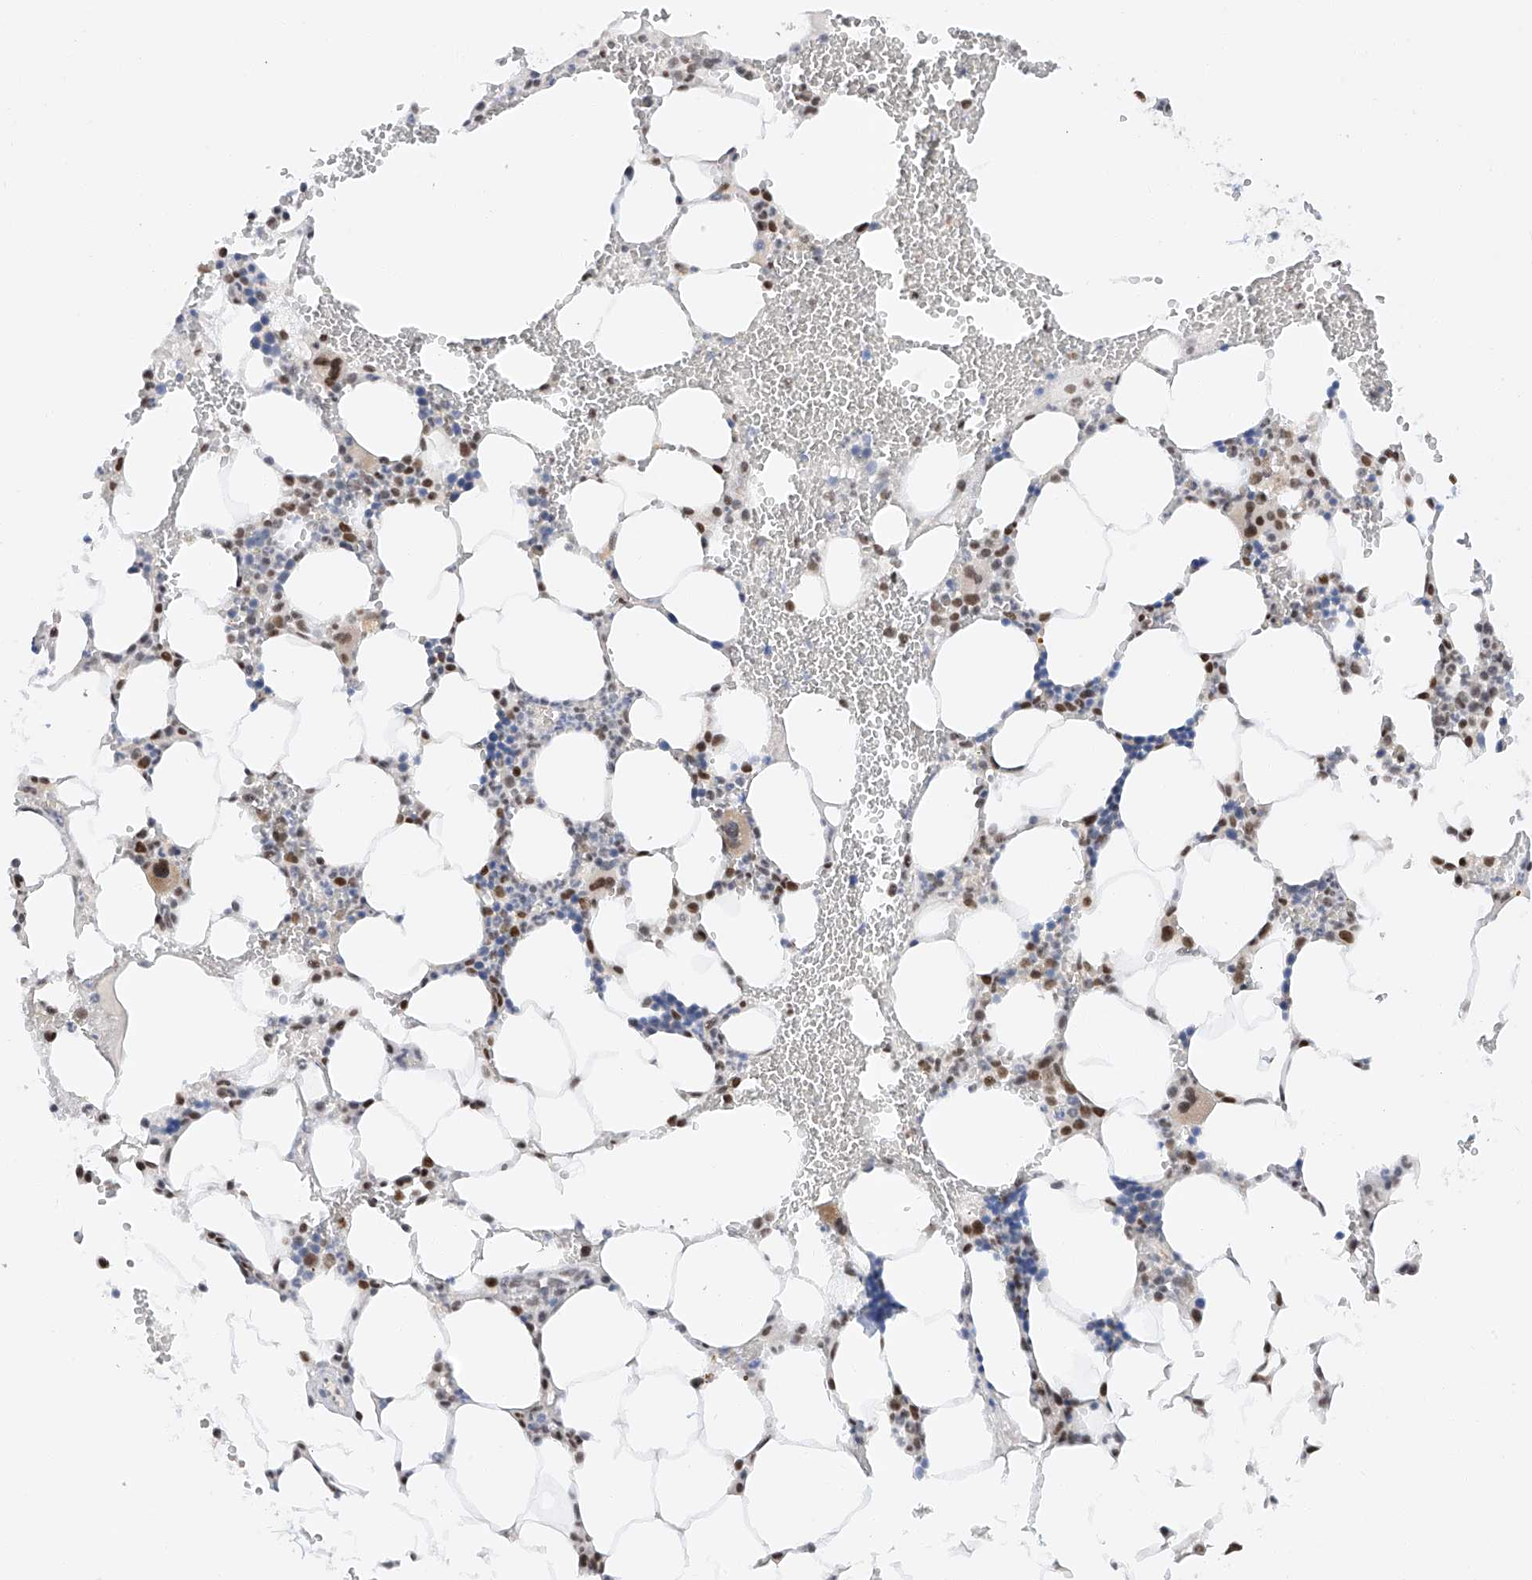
{"staining": {"intensity": "moderate", "quantity": "25%-75%", "location": "nuclear"}, "tissue": "bone marrow", "cell_type": "Hematopoietic cells", "image_type": "normal", "snomed": [{"axis": "morphology", "description": "Normal tissue, NOS"}, {"axis": "morphology", "description": "Inflammation, NOS"}, {"axis": "topography", "description": "Bone marrow"}], "caption": "IHC (DAB) staining of benign bone marrow shows moderate nuclear protein expression in approximately 25%-75% of hematopoietic cells. Using DAB (3,3'-diaminobenzidine) (brown) and hematoxylin (blue) stains, captured at high magnification using brightfield microscopy.", "gene": "POGK", "patient": {"sex": "female", "age": 78}}